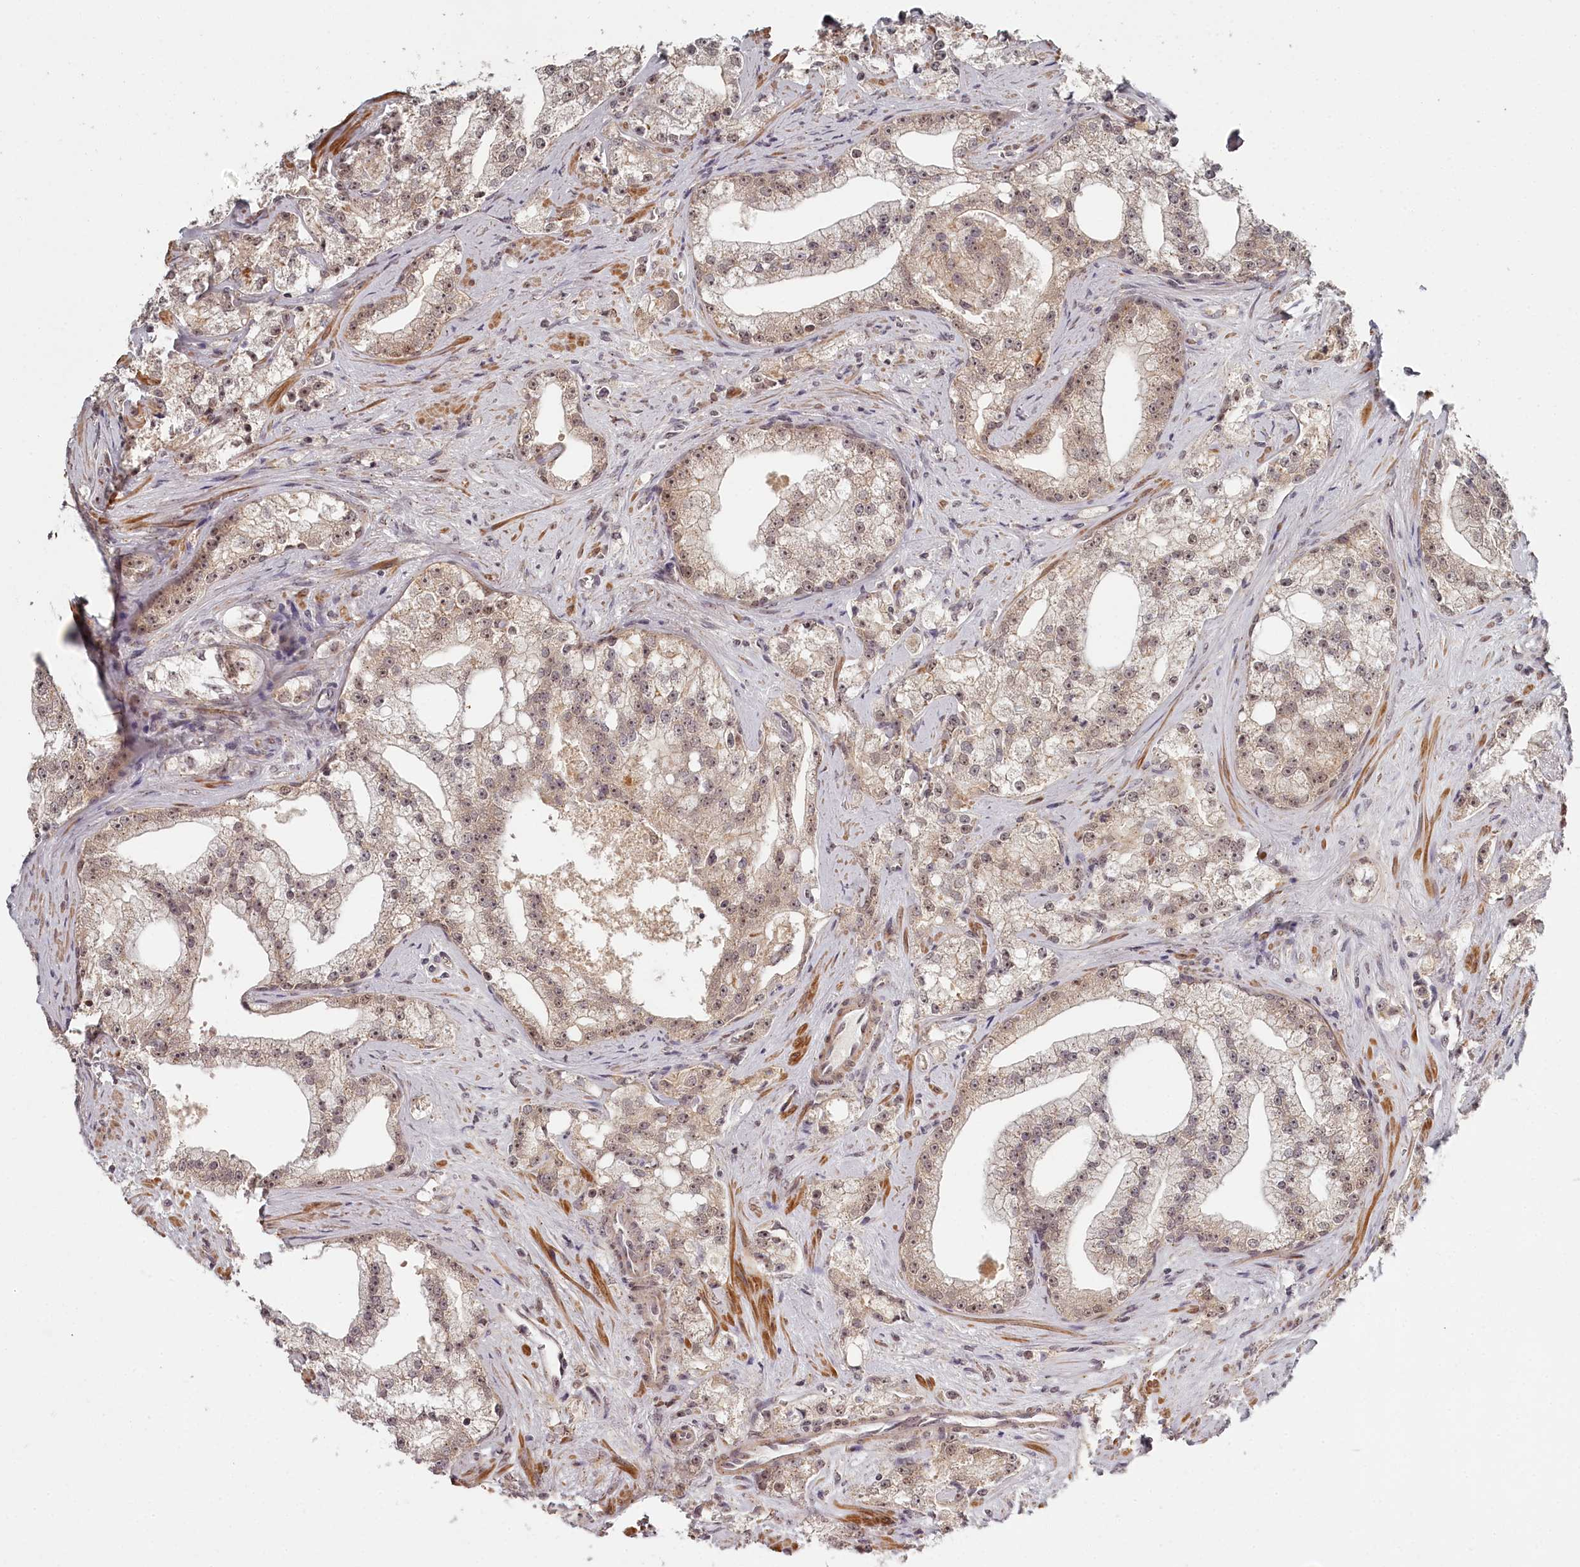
{"staining": {"intensity": "moderate", "quantity": ">75%", "location": "cytoplasmic/membranous,nuclear"}, "tissue": "prostate cancer", "cell_type": "Tumor cells", "image_type": "cancer", "snomed": [{"axis": "morphology", "description": "Adenocarcinoma, High grade"}, {"axis": "topography", "description": "Prostate"}], "caption": "Human high-grade adenocarcinoma (prostate) stained with a brown dye shows moderate cytoplasmic/membranous and nuclear positive positivity in about >75% of tumor cells.", "gene": "EXOSC1", "patient": {"sex": "male", "age": 64}}